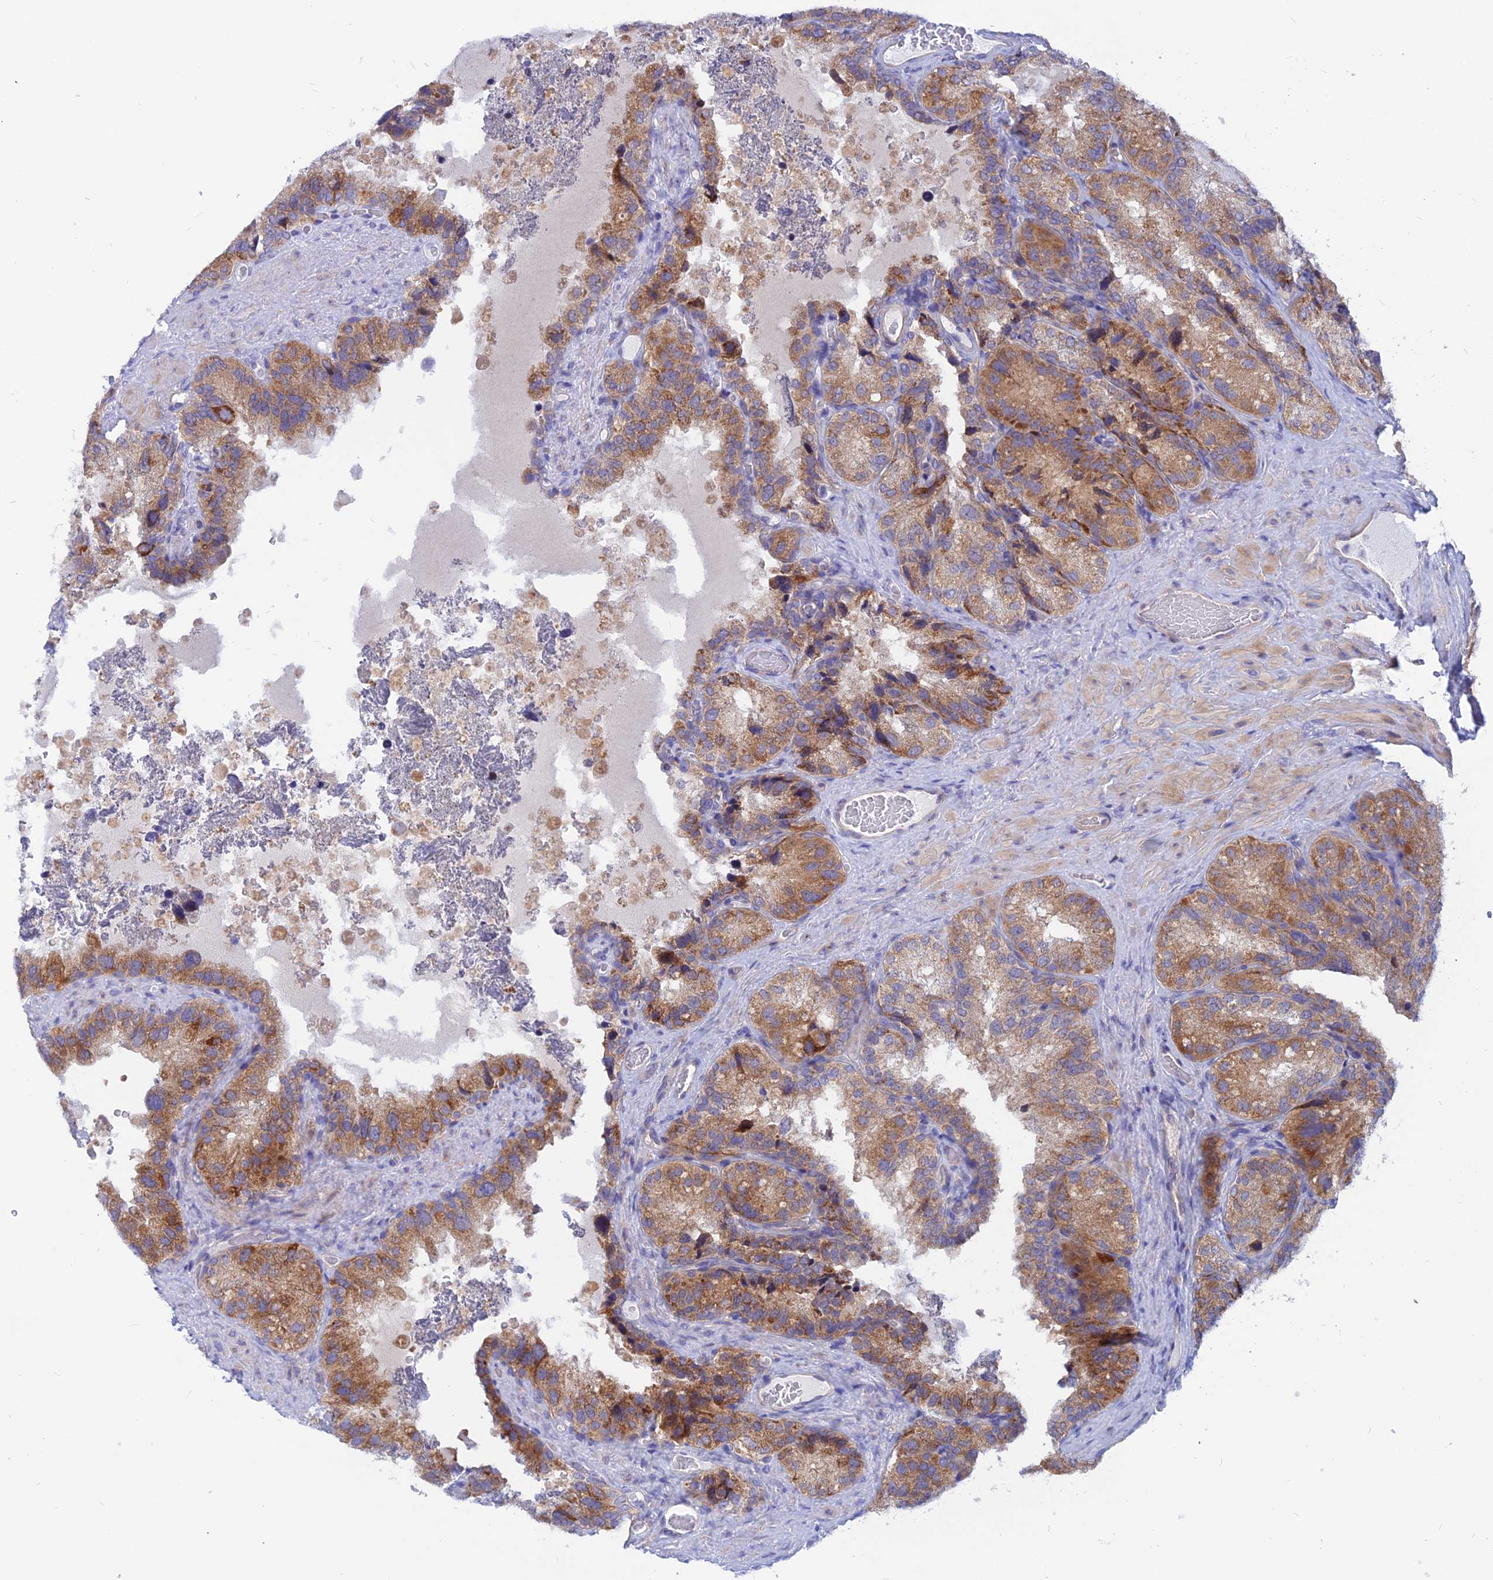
{"staining": {"intensity": "moderate", "quantity": ">75%", "location": "cytoplasmic/membranous"}, "tissue": "seminal vesicle", "cell_type": "Glandular cells", "image_type": "normal", "snomed": [{"axis": "morphology", "description": "Normal tissue, NOS"}, {"axis": "topography", "description": "Seminal veicle"}], "caption": "Immunohistochemistry of normal seminal vesicle displays medium levels of moderate cytoplasmic/membranous positivity in approximately >75% of glandular cells.", "gene": "DNAJC16", "patient": {"sex": "male", "age": 58}}